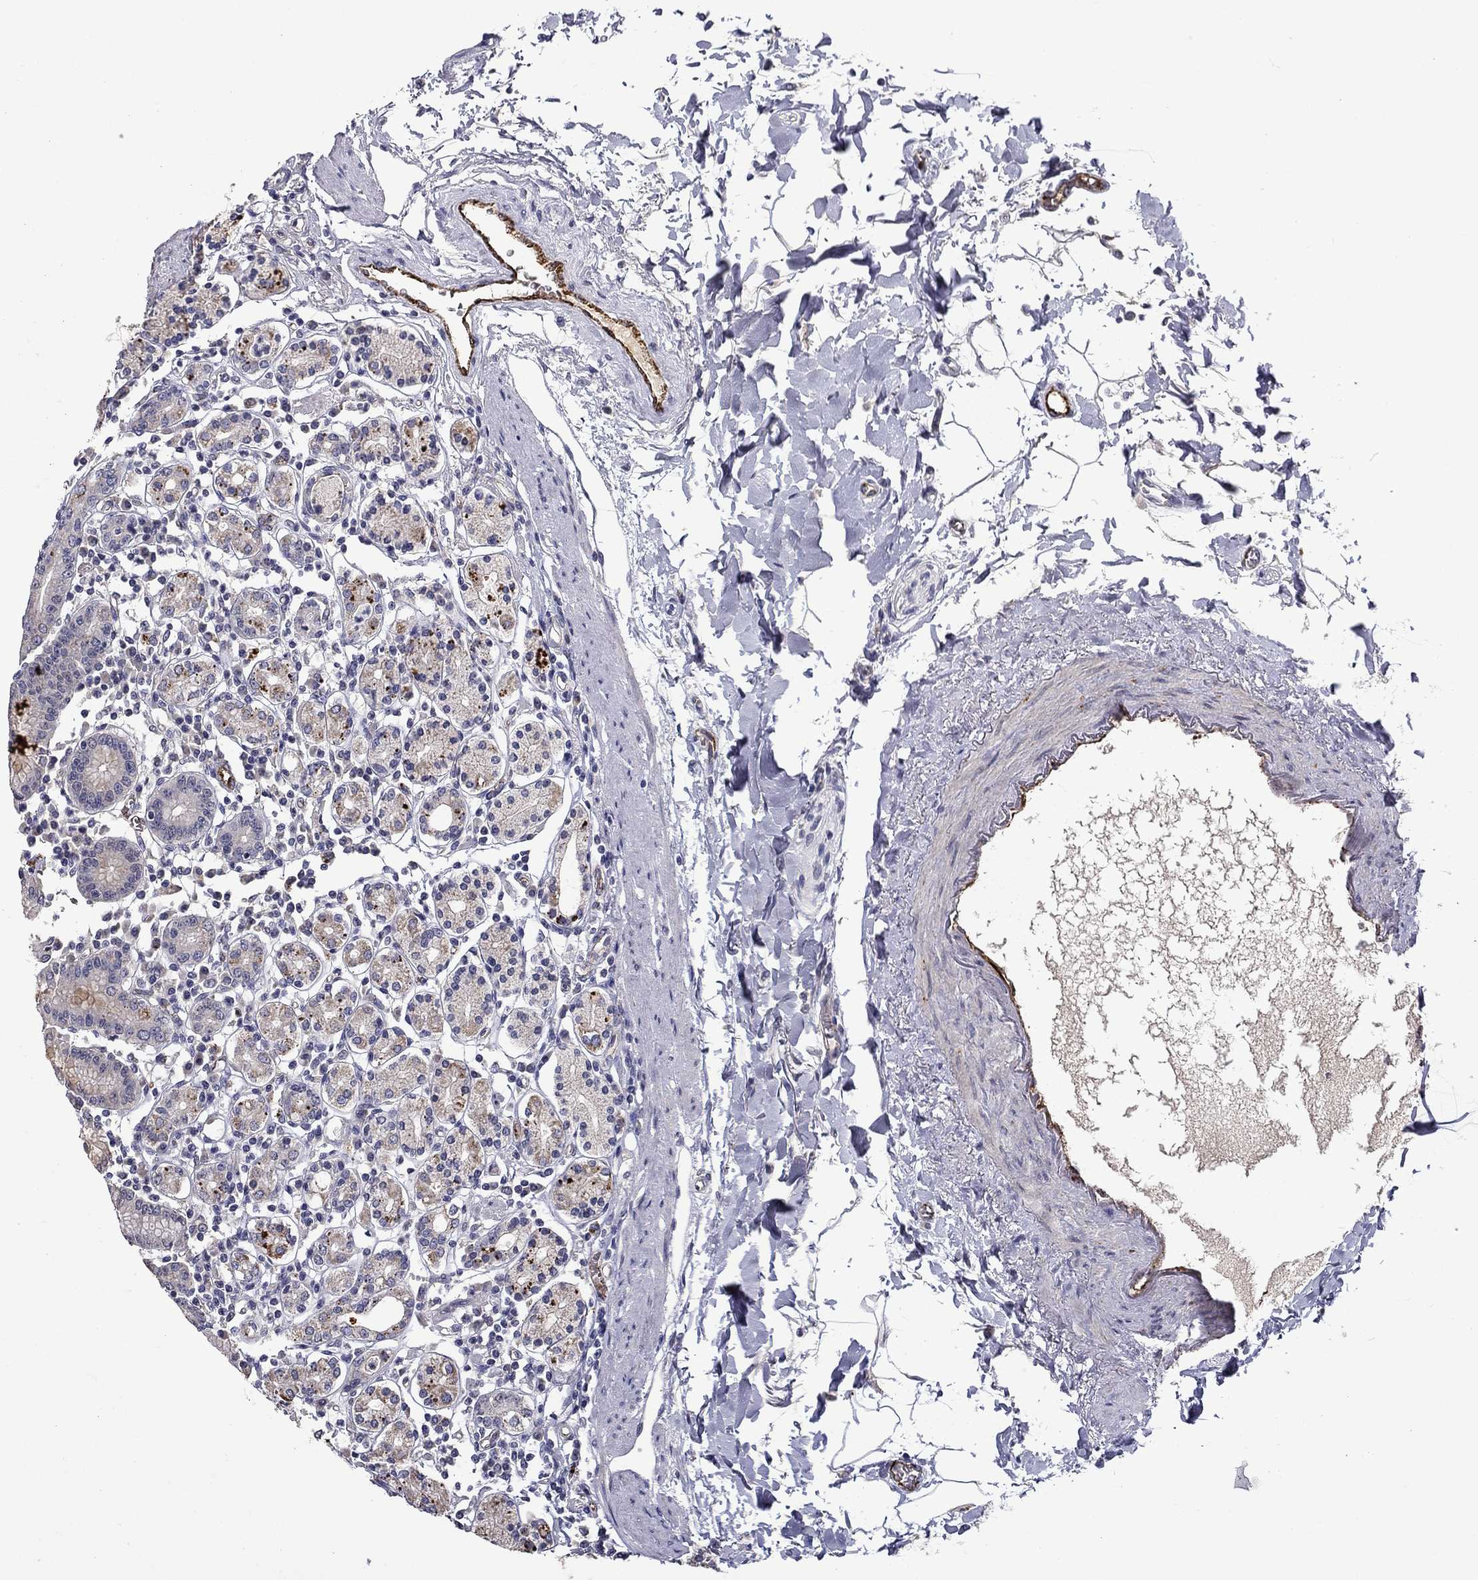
{"staining": {"intensity": "negative", "quantity": "none", "location": "none"}, "tissue": "stomach", "cell_type": "Glandular cells", "image_type": "normal", "snomed": [{"axis": "morphology", "description": "Normal tissue, NOS"}, {"axis": "topography", "description": "Stomach, upper"}, {"axis": "topography", "description": "Stomach"}], "caption": "A micrograph of stomach stained for a protein demonstrates no brown staining in glandular cells. The staining is performed using DAB brown chromogen with nuclei counter-stained in using hematoxylin.", "gene": "SLITRK1", "patient": {"sex": "male", "age": 62}}